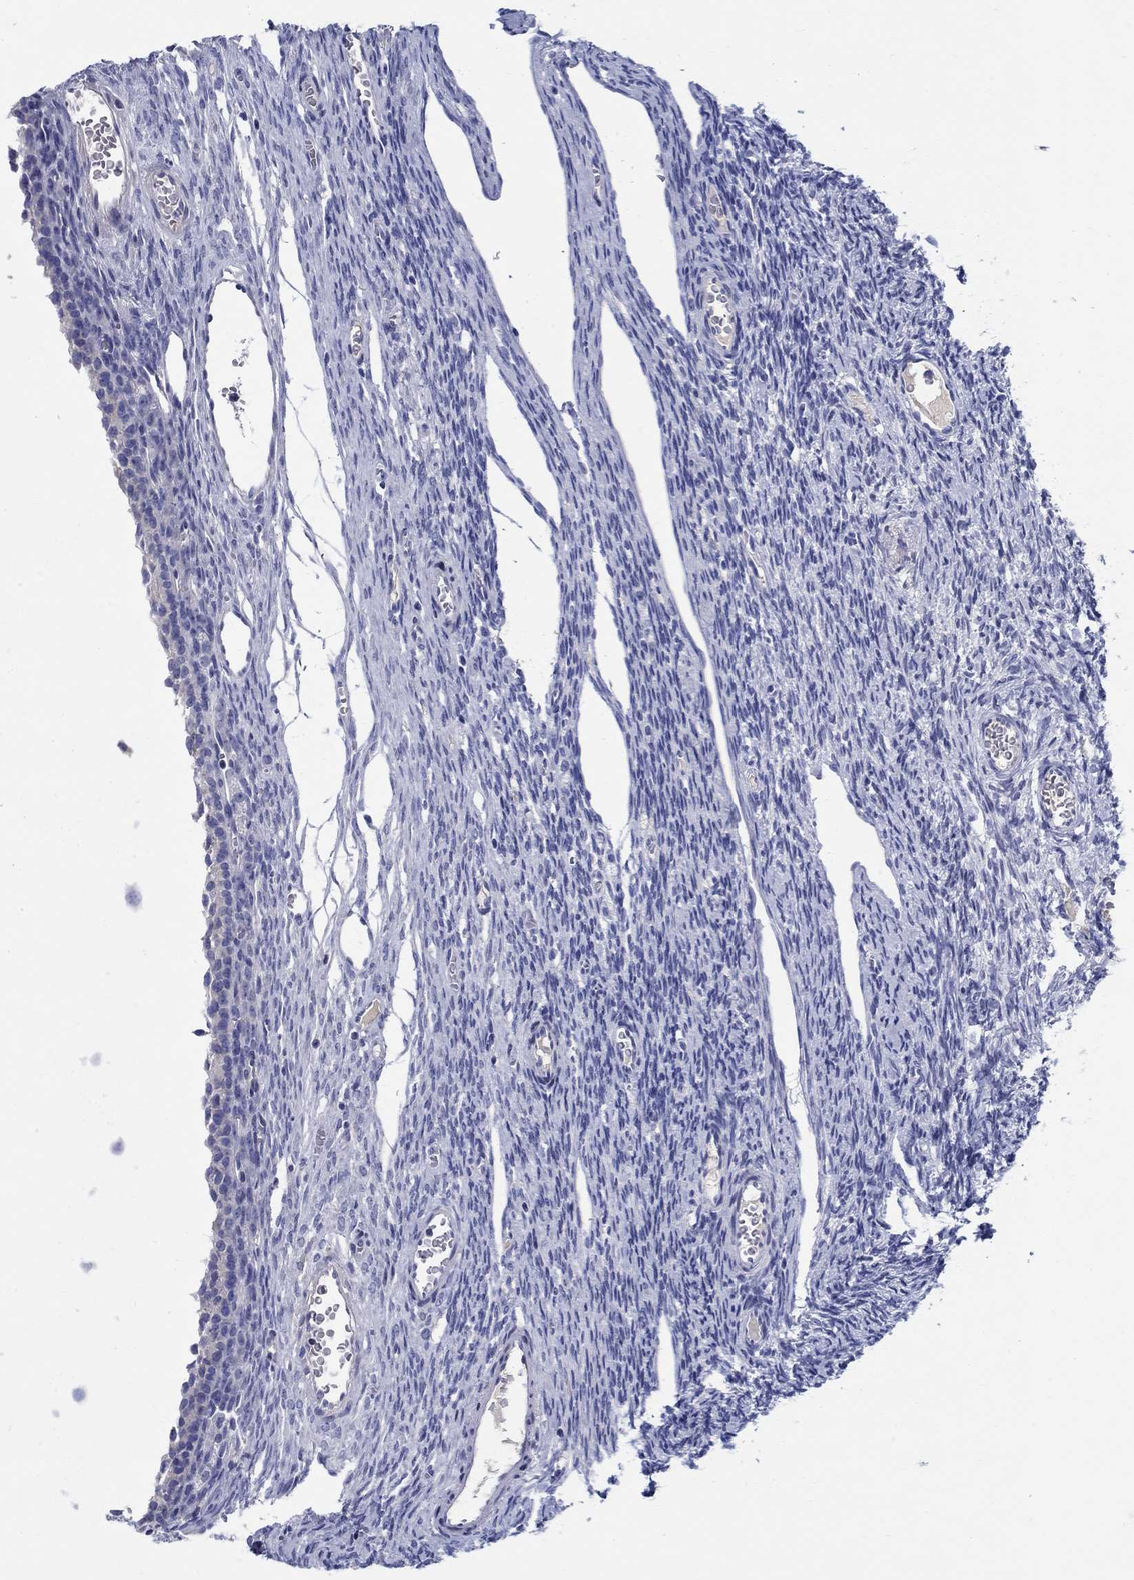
{"staining": {"intensity": "negative", "quantity": "none", "location": "none"}, "tissue": "ovary", "cell_type": "Follicle cells", "image_type": "normal", "snomed": [{"axis": "morphology", "description": "Normal tissue, NOS"}, {"axis": "topography", "description": "Ovary"}], "caption": "DAB immunohistochemical staining of benign ovary shows no significant positivity in follicle cells. (DAB IHC with hematoxylin counter stain).", "gene": "CRYGA", "patient": {"sex": "female", "age": 27}}